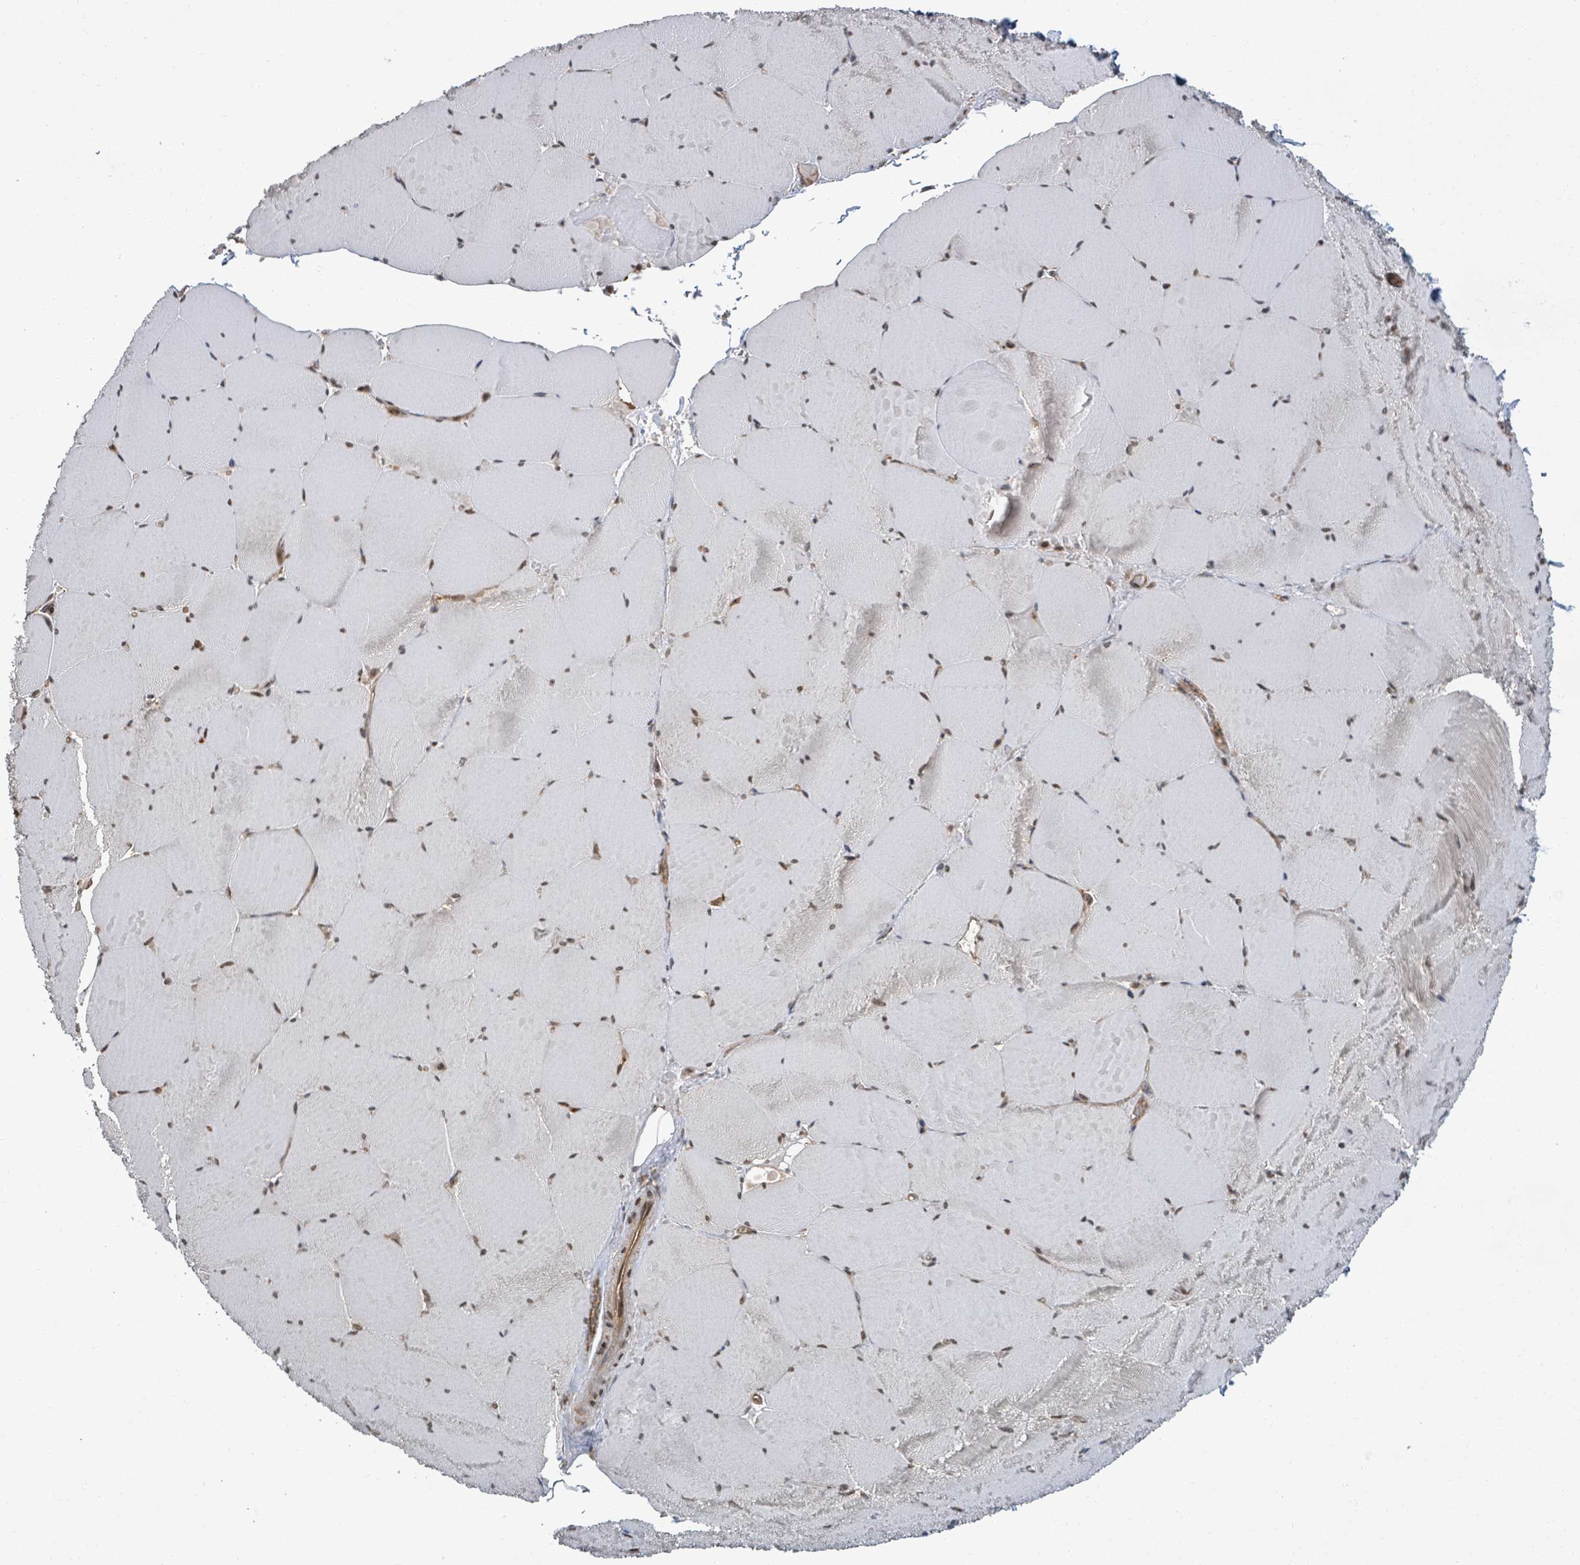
{"staining": {"intensity": "moderate", "quantity": "25%-75%", "location": "nuclear"}, "tissue": "skeletal muscle", "cell_type": "Myocytes", "image_type": "normal", "snomed": [{"axis": "morphology", "description": "Normal tissue, NOS"}, {"axis": "topography", "description": "Skeletal muscle"}, {"axis": "topography", "description": "Head-Neck"}], "caption": "About 25%-75% of myocytes in normal human skeletal muscle reveal moderate nuclear protein expression as visualized by brown immunohistochemical staining.", "gene": "ENSG00000256500", "patient": {"sex": "male", "age": 66}}